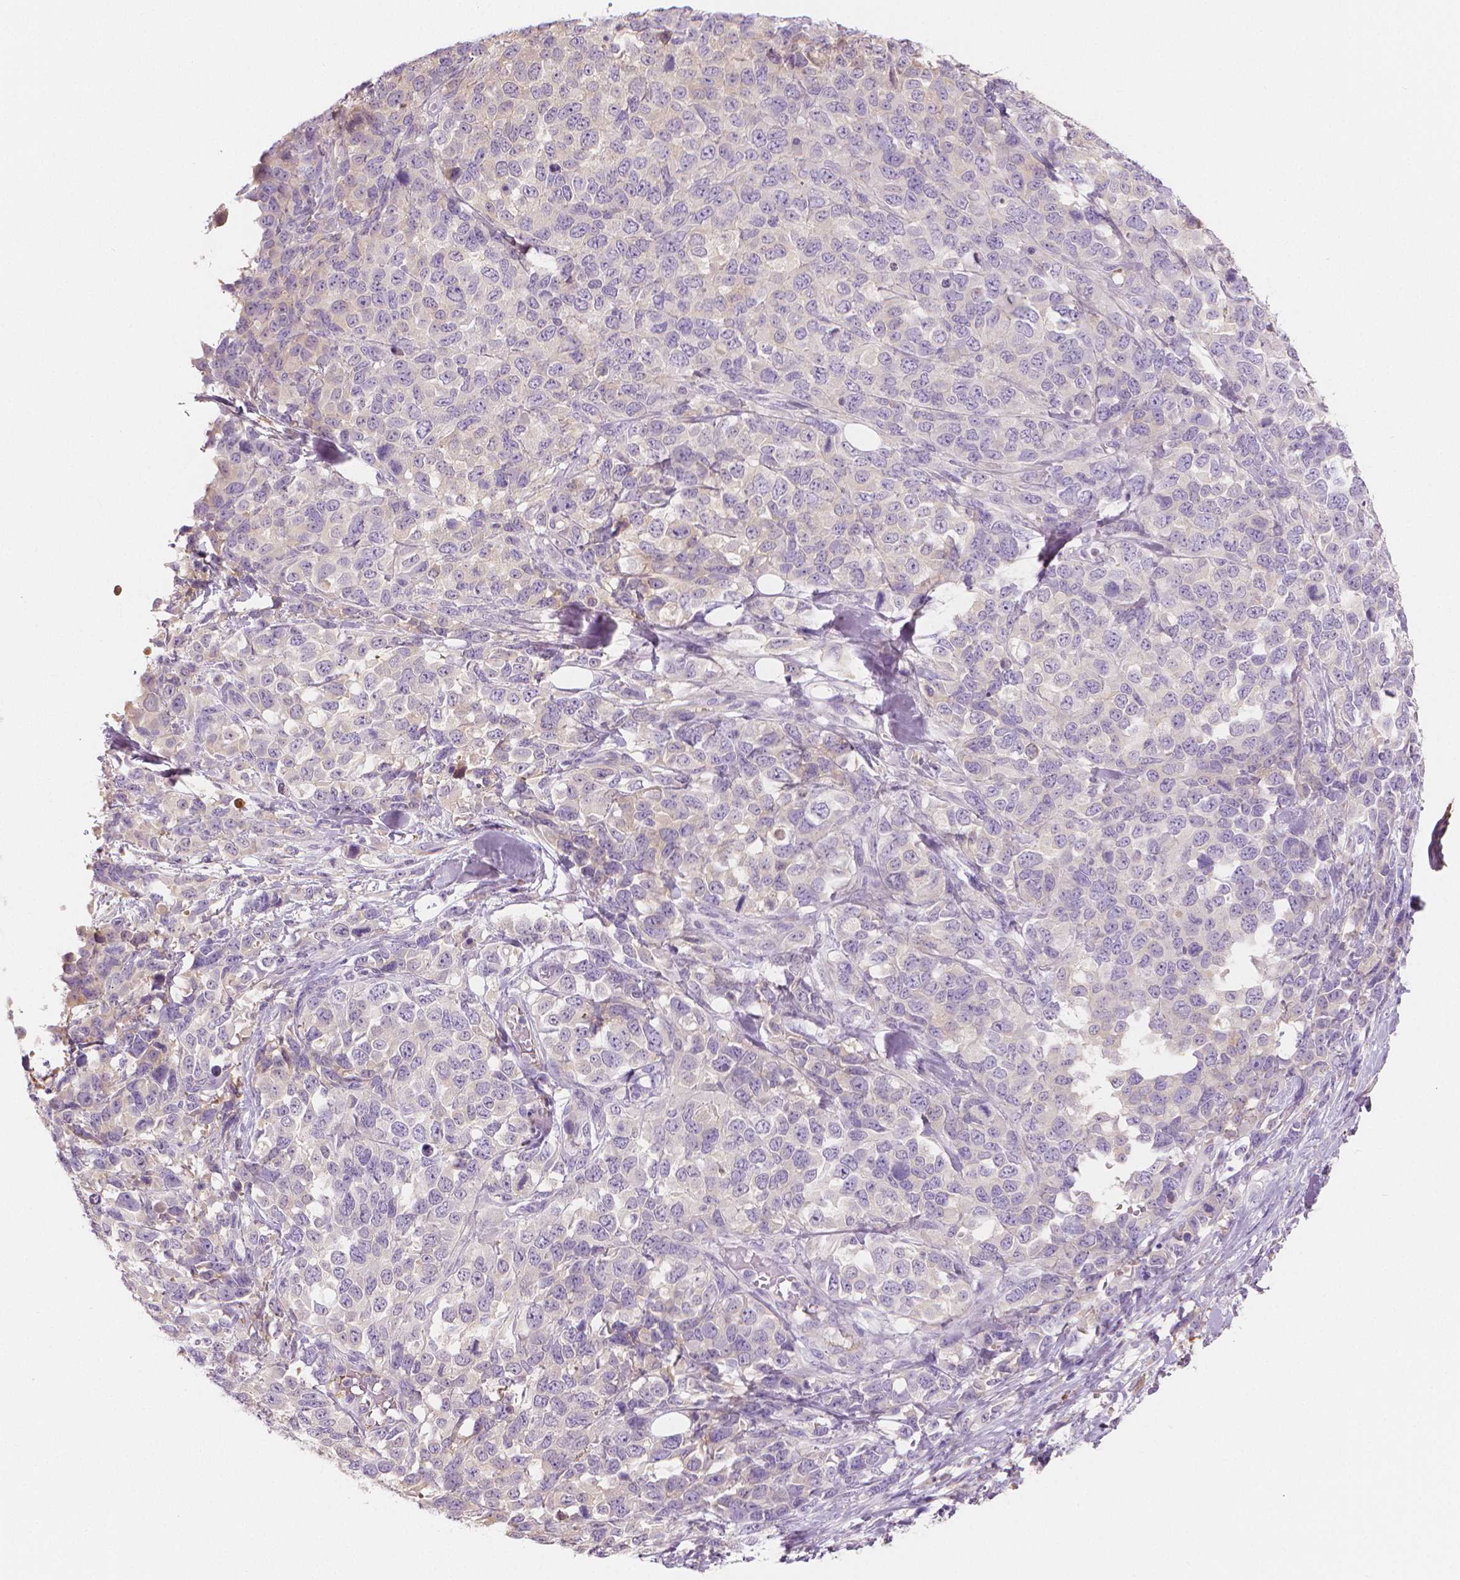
{"staining": {"intensity": "negative", "quantity": "none", "location": "none"}, "tissue": "melanoma", "cell_type": "Tumor cells", "image_type": "cancer", "snomed": [{"axis": "morphology", "description": "Malignant melanoma, Metastatic site"}, {"axis": "topography", "description": "Skin"}], "caption": "This is an immunohistochemistry (IHC) histopathology image of melanoma. There is no expression in tumor cells.", "gene": "APOA4", "patient": {"sex": "male", "age": 84}}